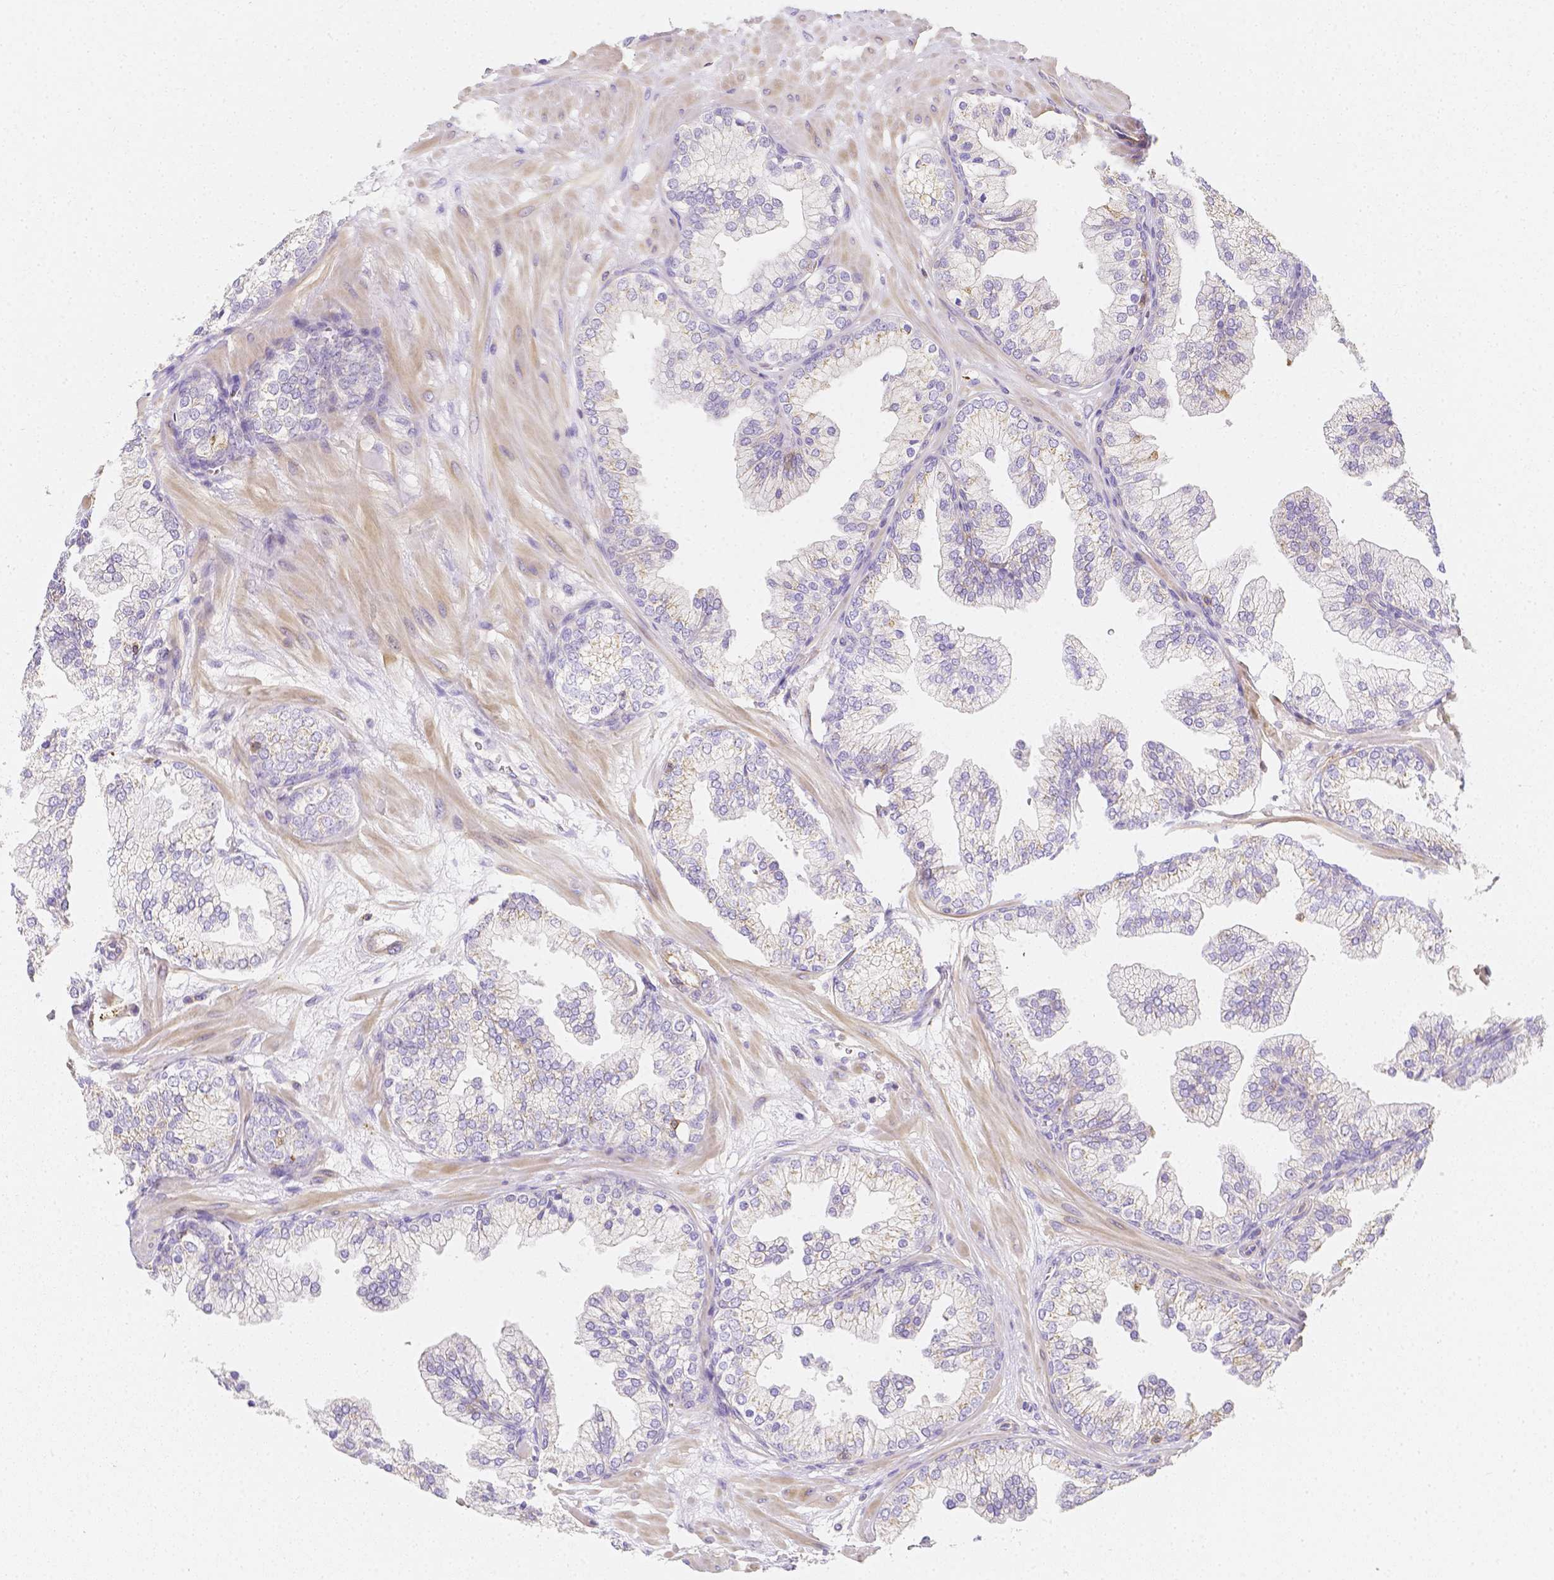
{"staining": {"intensity": "negative", "quantity": "none", "location": "none"}, "tissue": "prostate", "cell_type": "Glandular cells", "image_type": "normal", "snomed": [{"axis": "morphology", "description": "Normal tissue, NOS"}, {"axis": "topography", "description": "Prostate"}, {"axis": "topography", "description": "Peripheral nerve tissue"}], "caption": "High power microscopy photomicrograph of an IHC image of benign prostate, revealing no significant staining in glandular cells. Nuclei are stained in blue.", "gene": "ASAH2B", "patient": {"sex": "male", "age": 61}}